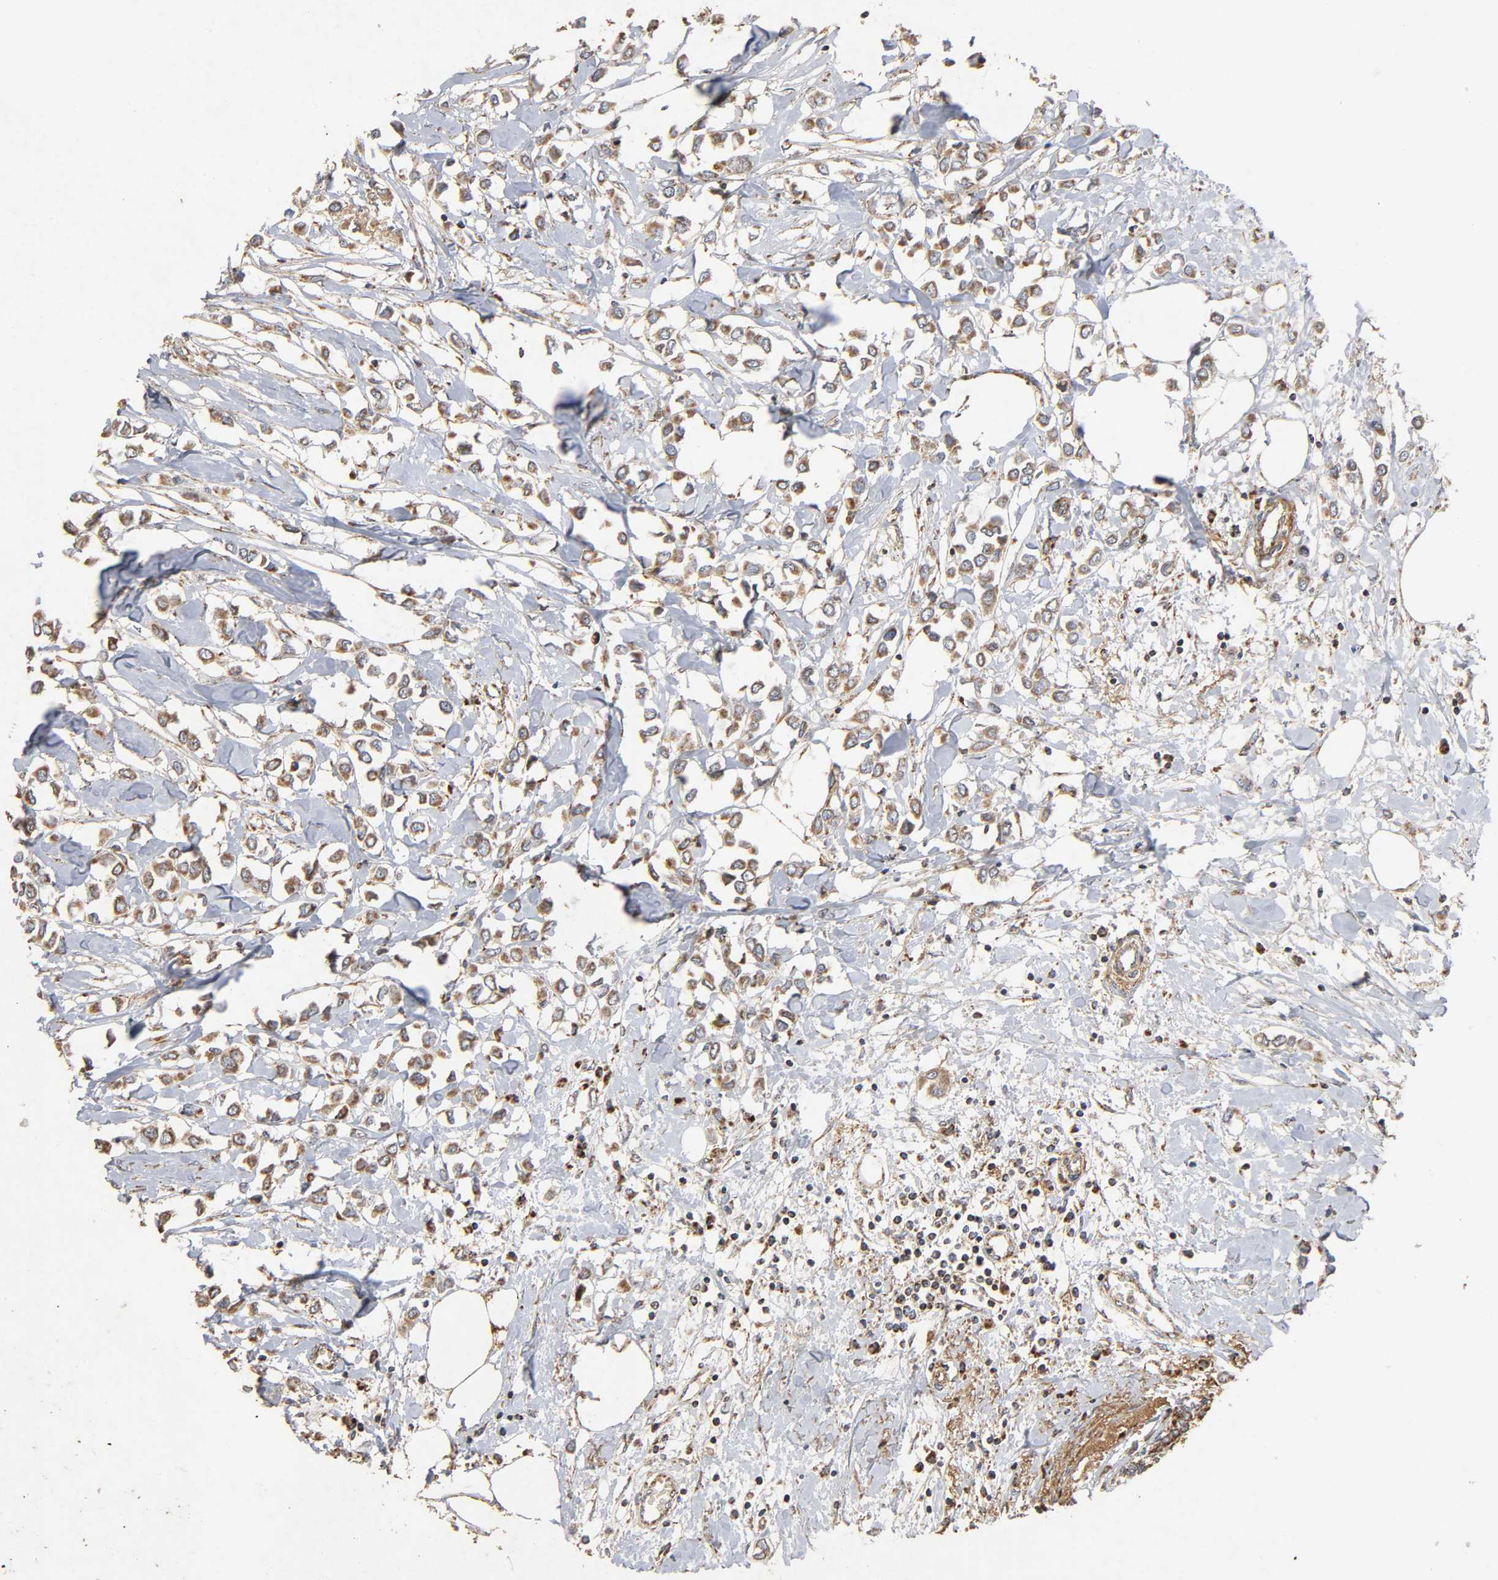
{"staining": {"intensity": "moderate", "quantity": ">75%", "location": "cytoplasmic/membranous"}, "tissue": "breast cancer", "cell_type": "Tumor cells", "image_type": "cancer", "snomed": [{"axis": "morphology", "description": "Lobular carcinoma"}, {"axis": "topography", "description": "Breast"}], "caption": "A photomicrograph showing moderate cytoplasmic/membranous expression in about >75% of tumor cells in lobular carcinoma (breast), as visualized by brown immunohistochemical staining.", "gene": "NDUFS3", "patient": {"sex": "female", "age": 51}}